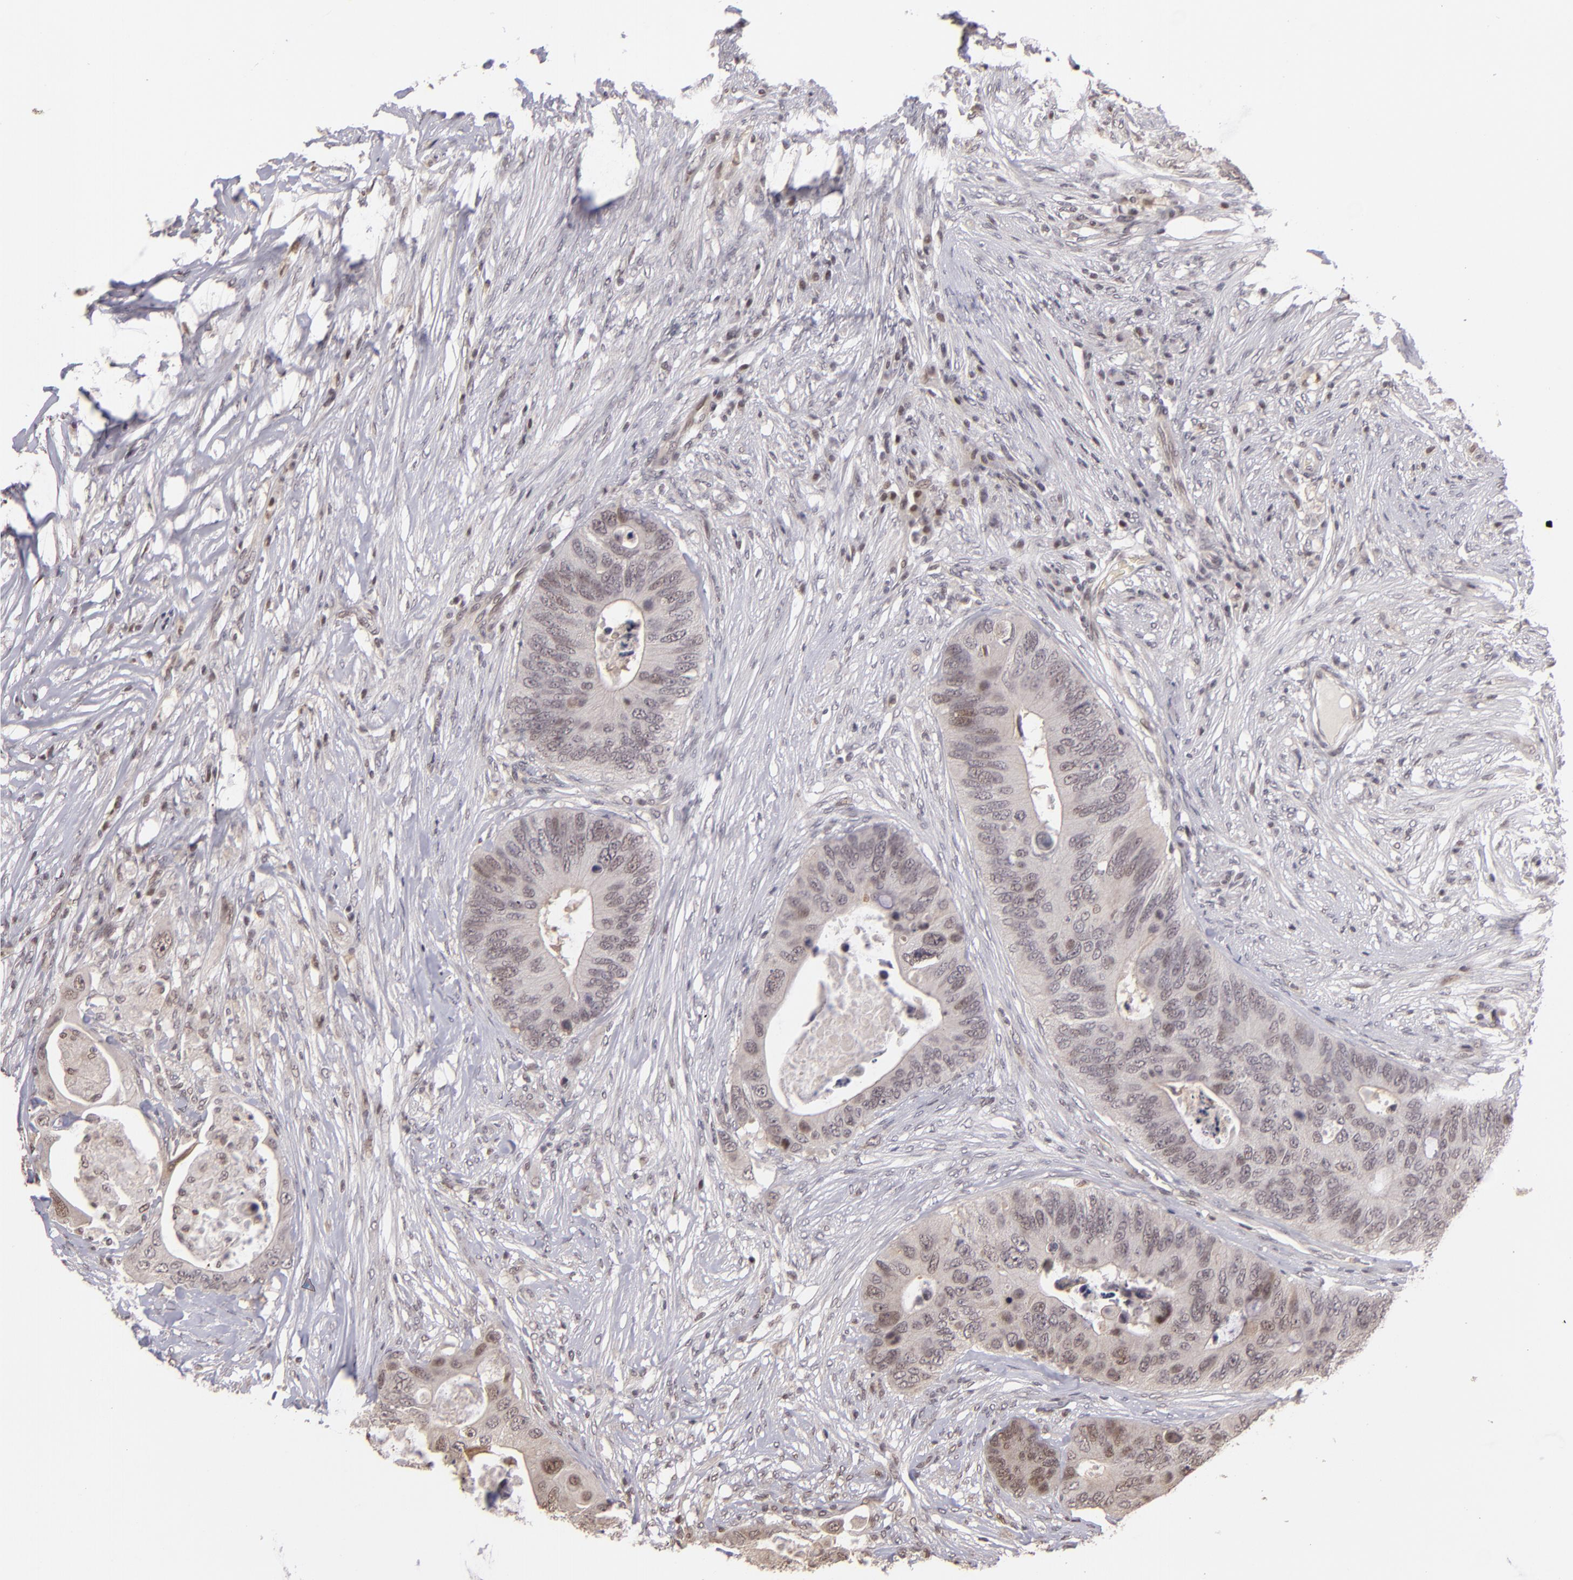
{"staining": {"intensity": "weak", "quantity": "<25%", "location": "nuclear"}, "tissue": "colorectal cancer", "cell_type": "Tumor cells", "image_type": "cancer", "snomed": [{"axis": "morphology", "description": "Adenocarcinoma, NOS"}, {"axis": "topography", "description": "Colon"}], "caption": "Human colorectal cancer (adenocarcinoma) stained for a protein using IHC shows no expression in tumor cells.", "gene": "RARB", "patient": {"sex": "male", "age": 71}}